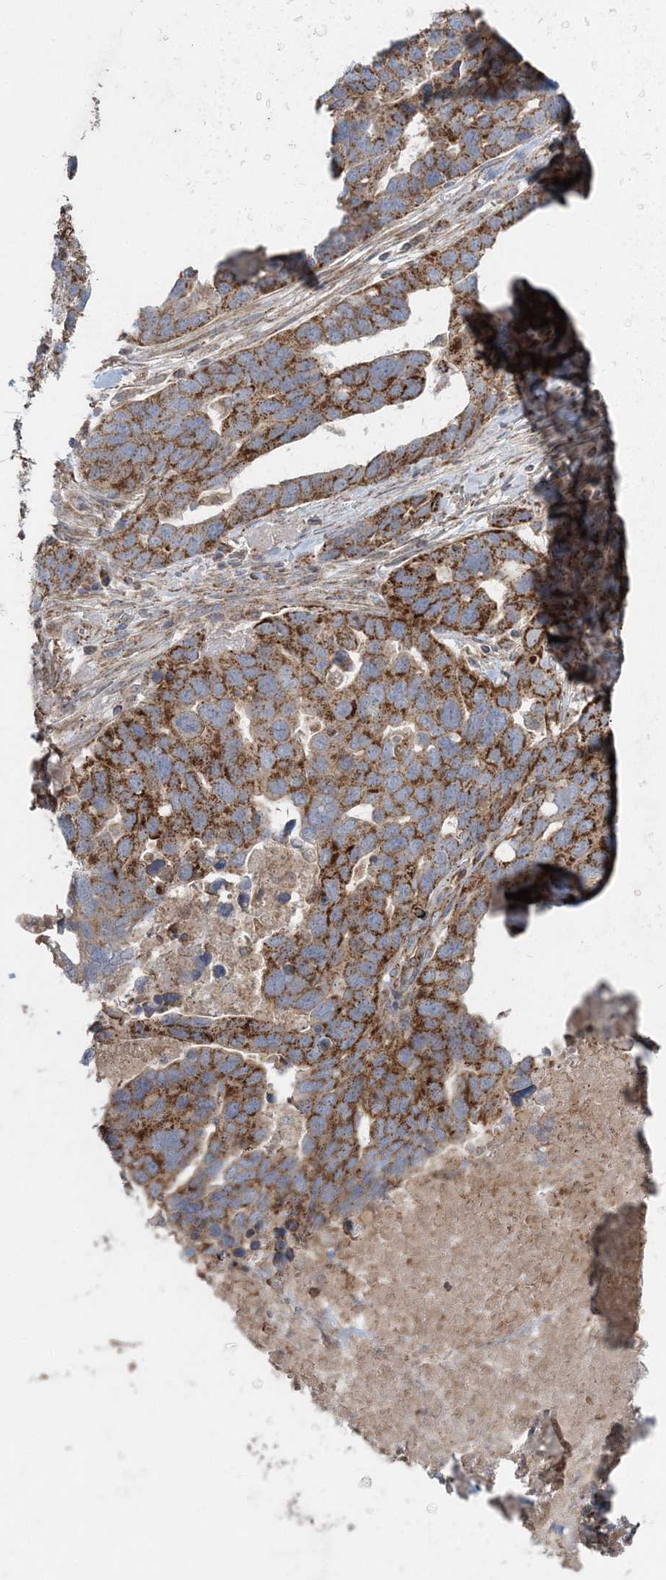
{"staining": {"intensity": "strong", "quantity": ">75%", "location": "cytoplasmic/membranous"}, "tissue": "ovarian cancer", "cell_type": "Tumor cells", "image_type": "cancer", "snomed": [{"axis": "morphology", "description": "Cystadenocarcinoma, serous, NOS"}, {"axis": "topography", "description": "Ovary"}], "caption": "Tumor cells reveal high levels of strong cytoplasmic/membranous staining in about >75% of cells in ovarian cancer (serous cystadenocarcinoma). The staining was performed using DAB (3,3'-diaminobenzidine), with brown indicating positive protein expression. Nuclei are stained blue with hematoxylin.", "gene": "LRPPRC", "patient": {"sex": "female", "age": 54}}